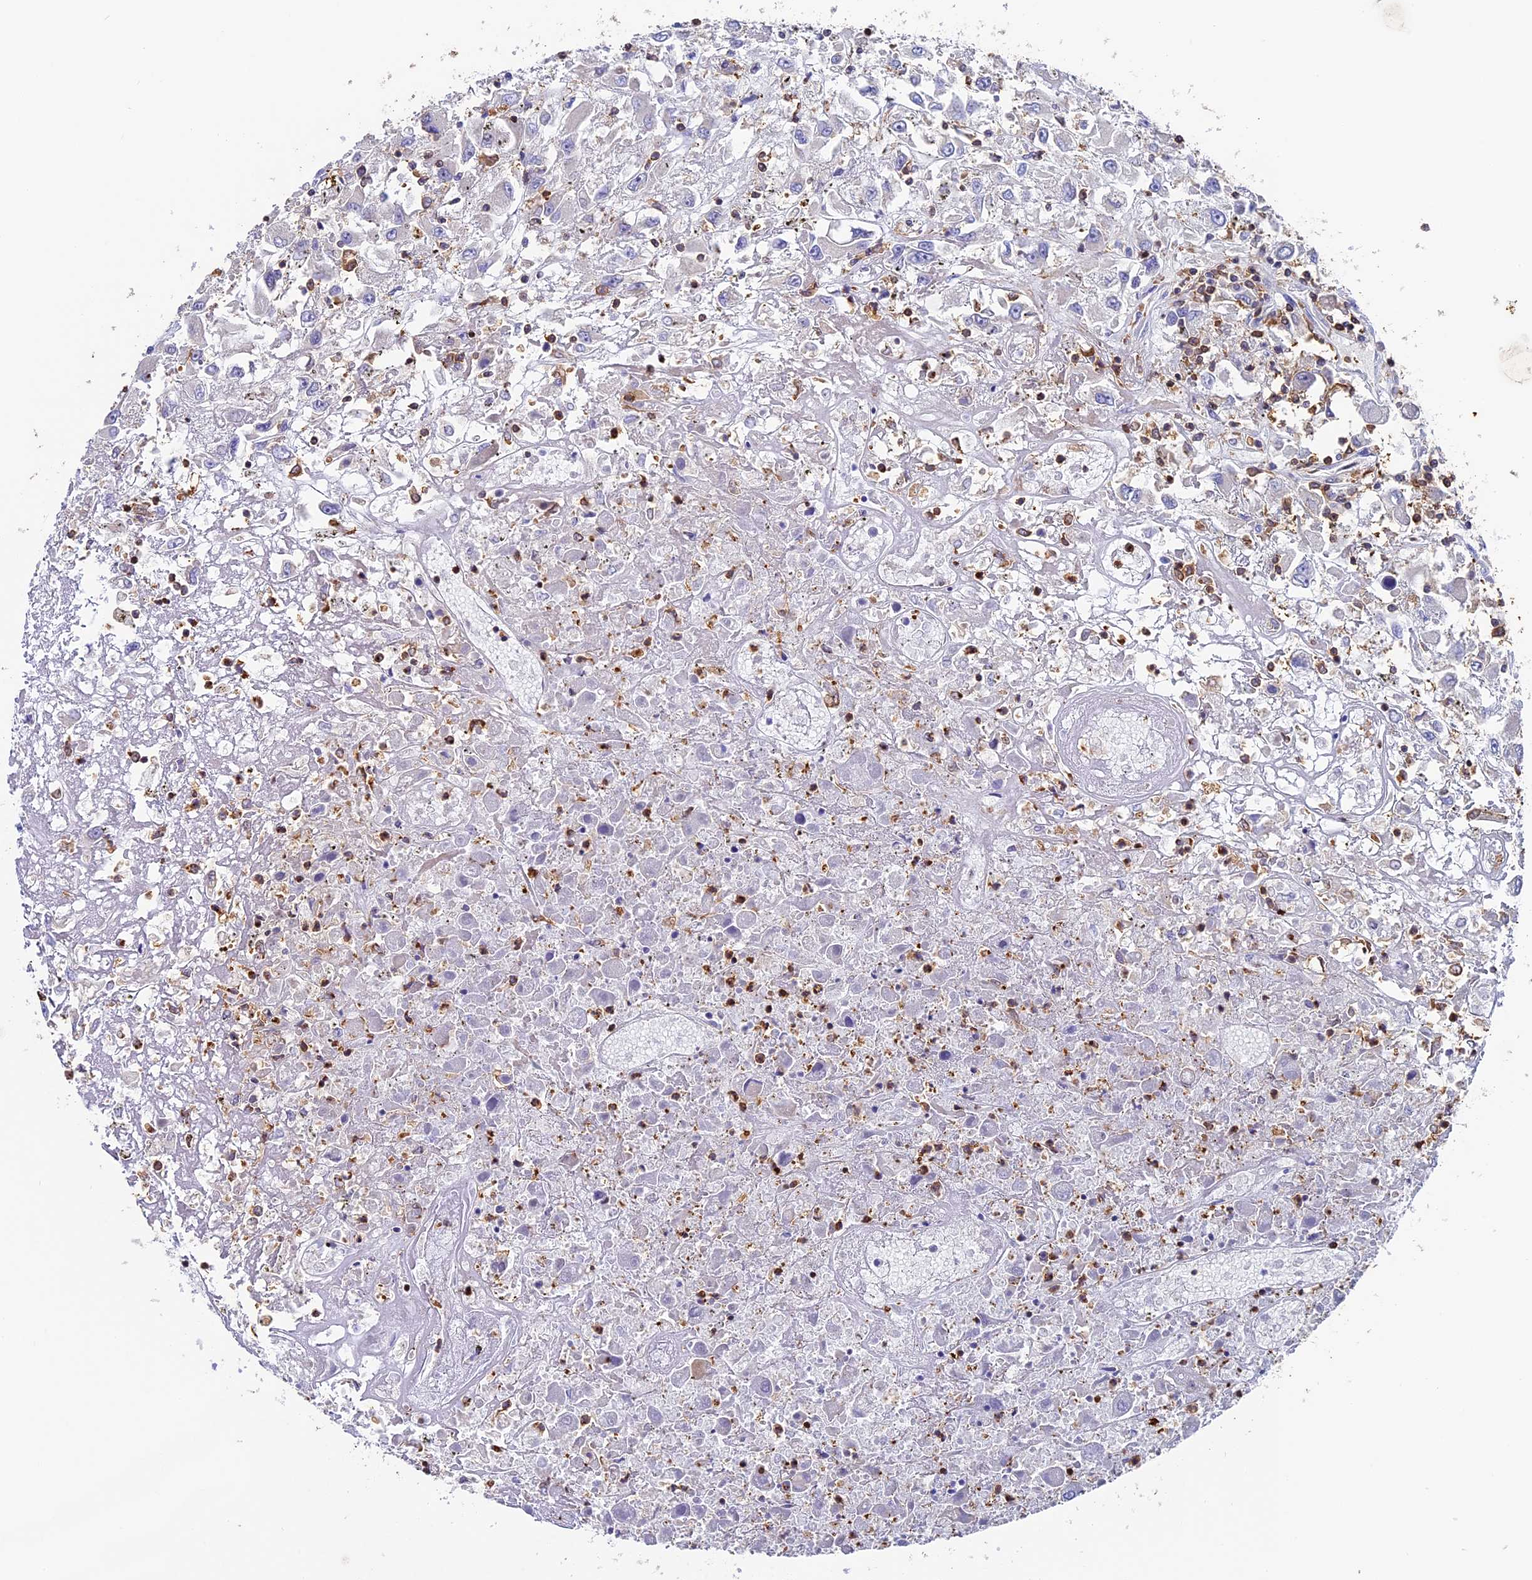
{"staining": {"intensity": "negative", "quantity": "none", "location": "none"}, "tissue": "renal cancer", "cell_type": "Tumor cells", "image_type": "cancer", "snomed": [{"axis": "morphology", "description": "Adenocarcinoma, NOS"}, {"axis": "topography", "description": "Kidney"}], "caption": "Immunohistochemistry (IHC) image of adenocarcinoma (renal) stained for a protein (brown), which shows no expression in tumor cells.", "gene": "ADAT1", "patient": {"sex": "female", "age": 52}}